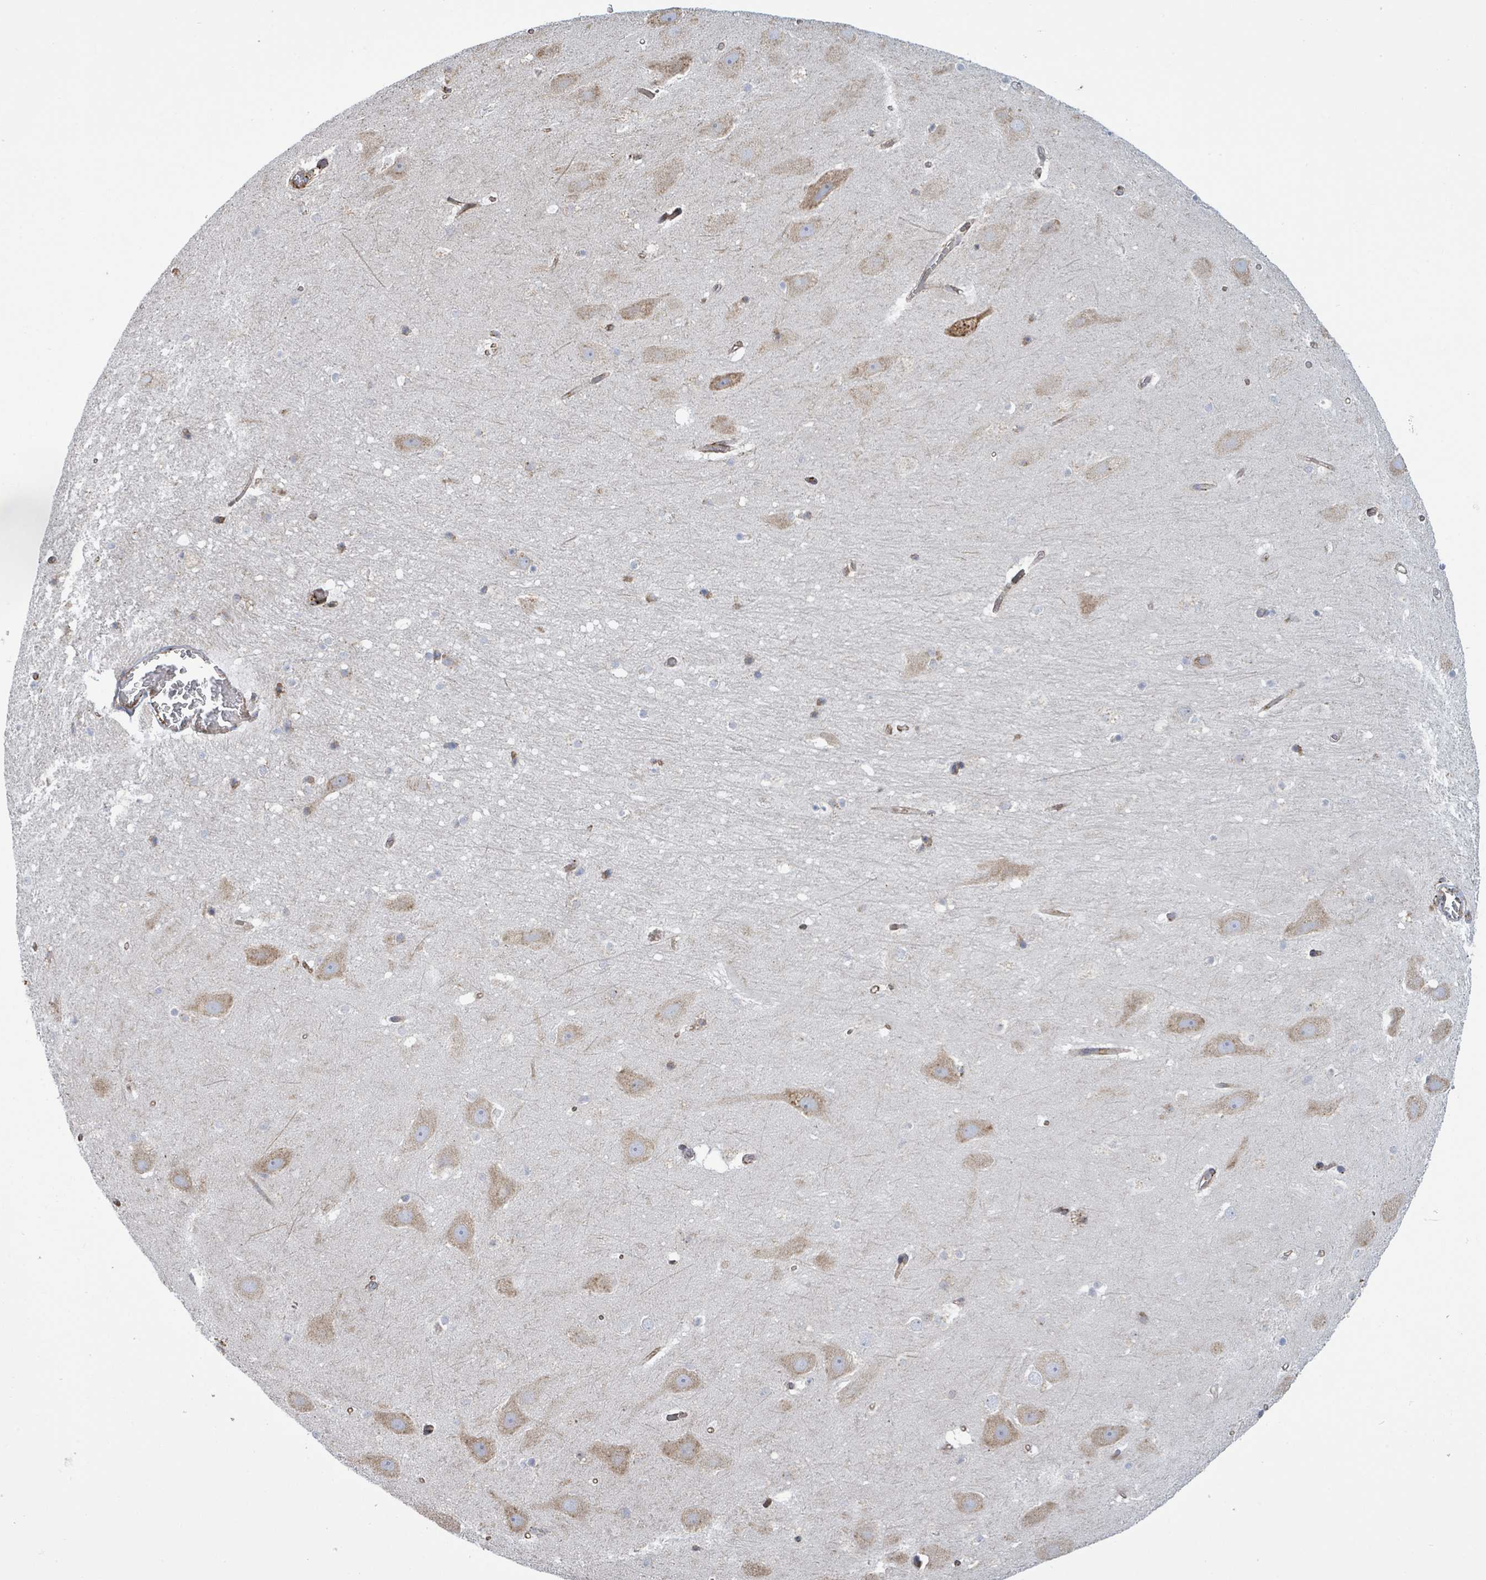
{"staining": {"intensity": "moderate", "quantity": "<25%", "location": "cytoplasmic/membranous"}, "tissue": "hippocampus", "cell_type": "Glial cells", "image_type": "normal", "snomed": [{"axis": "morphology", "description": "Normal tissue, NOS"}, {"axis": "topography", "description": "Hippocampus"}], "caption": "The micrograph shows a brown stain indicating the presence of a protein in the cytoplasmic/membranous of glial cells in hippocampus. (IHC, brightfield microscopy, high magnification).", "gene": "RFPL4AL1", "patient": {"sex": "male", "age": 37}}